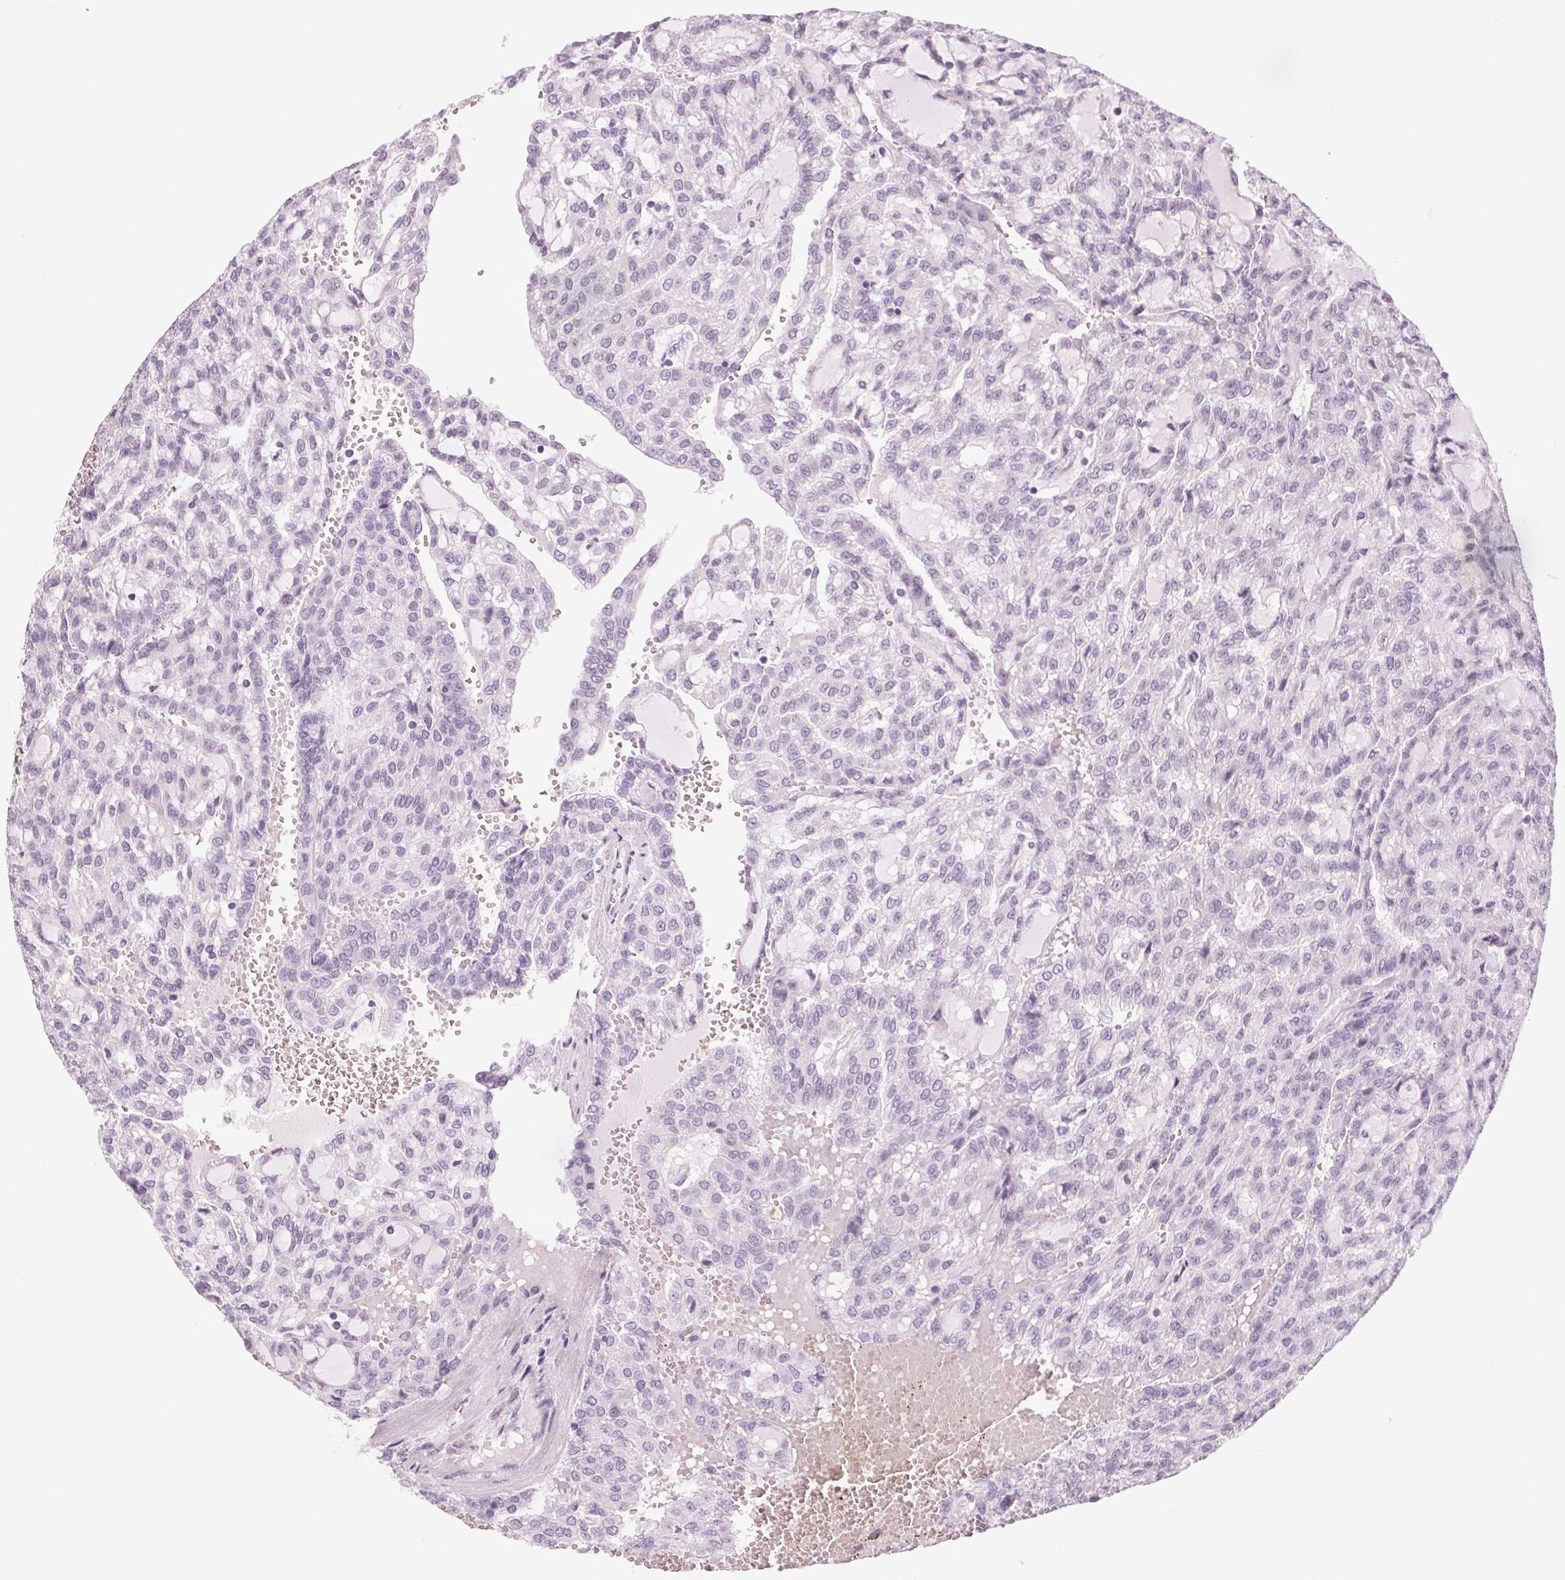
{"staining": {"intensity": "negative", "quantity": "none", "location": "none"}, "tissue": "renal cancer", "cell_type": "Tumor cells", "image_type": "cancer", "snomed": [{"axis": "morphology", "description": "Adenocarcinoma, NOS"}, {"axis": "topography", "description": "Kidney"}], "caption": "This is an IHC photomicrograph of adenocarcinoma (renal). There is no expression in tumor cells.", "gene": "POMC", "patient": {"sex": "male", "age": 63}}